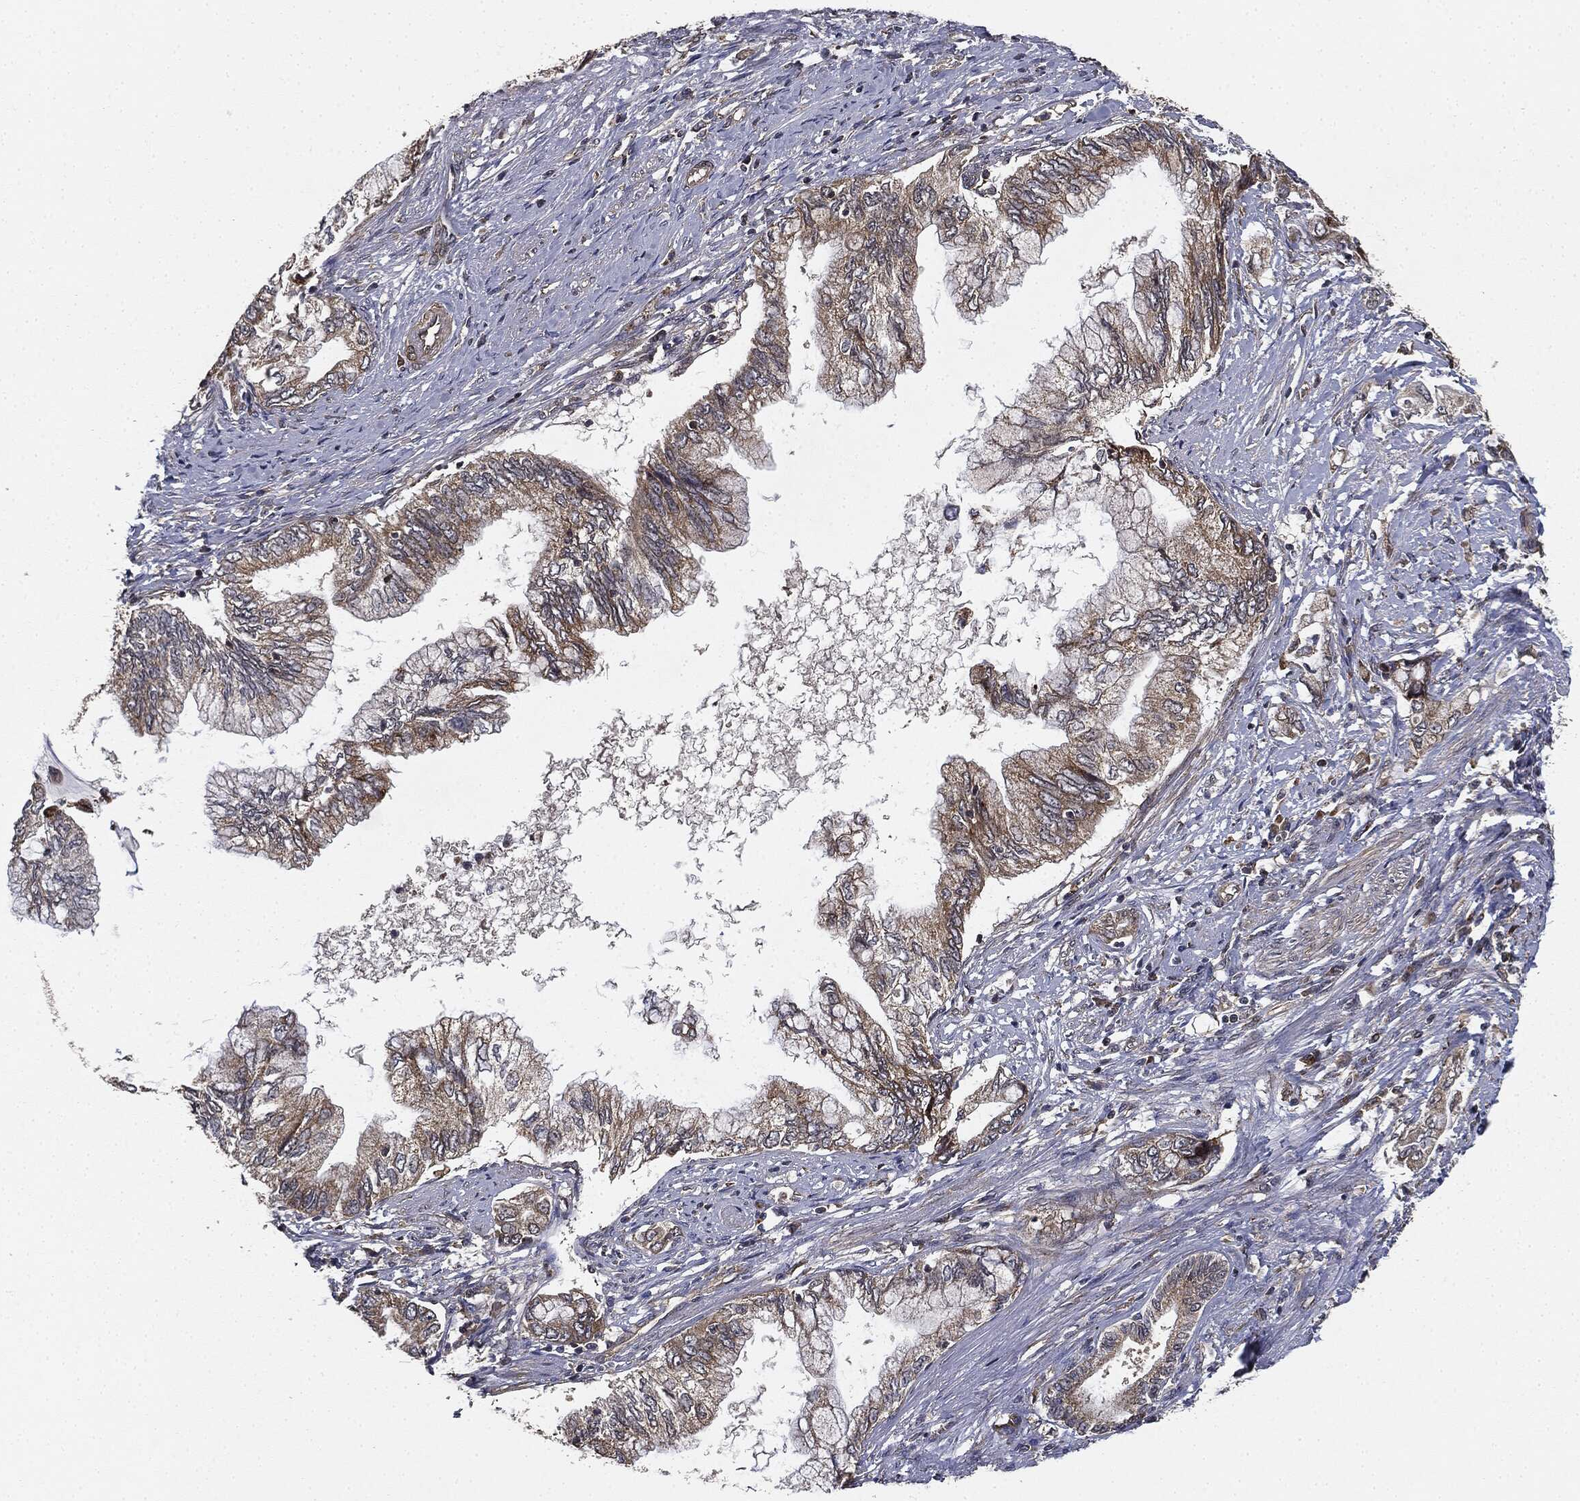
{"staining": {"intensity": "weak", "quantity": ">75%", "location": "cytoplasmic/membranous"}, "tissue": "pancreatic cancer", "cell_type": "Tumor cells", "image_type": "cancer", "snomed": [{"axis": "morphology", "description": "Adenocarcinoma, NOS"}, {"axis": "topography", "description": "Pancreas"}], "caption": "Tumor cells reveal weak cytoplasmic/membranous positivity in approximately >75% of cells in pancreatic cancer. (DAB = brown stain, brightfield microscopy at high magnification).", "gene": "MIER2", "patient": {"sex": "female", "age": 73}}